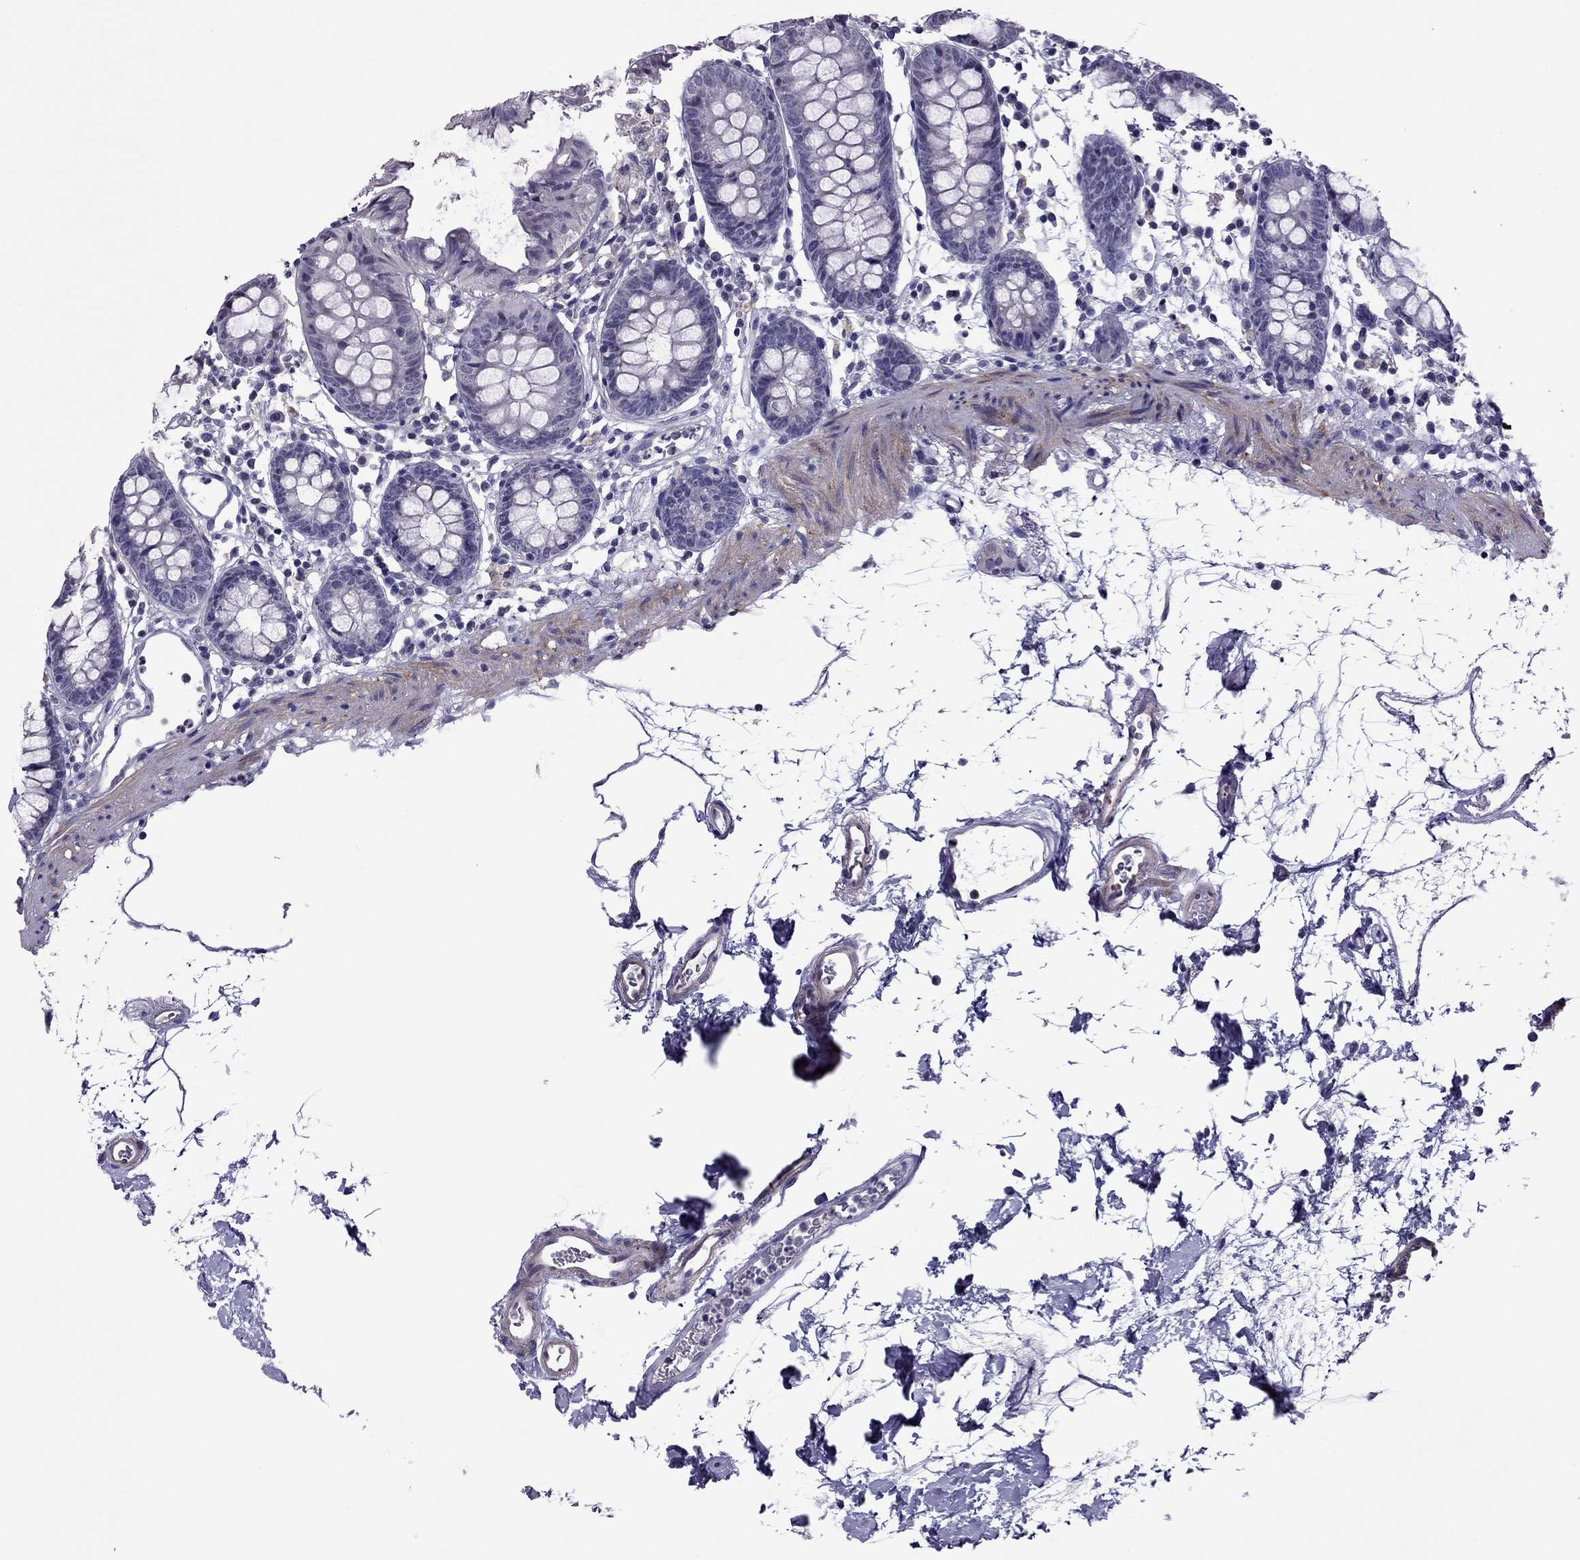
{"staining": {"intensity": "negative", "quantity": "none", "location": "none"}, "tissue": "colon", "cell_type": "Endothelial cells", "image_type": "normal", "snomed": [{"axis": "morphology", "description": "Normal tissue, NOS"}, {"axis": "topography", "description": "Colon"}], "caption": "This is an immunohistochemistry (IHC) micrograph of normal colon. There is no staining in endothelial cells.", "gene": "SLC16A8", "patient": {"sex": "female", "age": 84}}